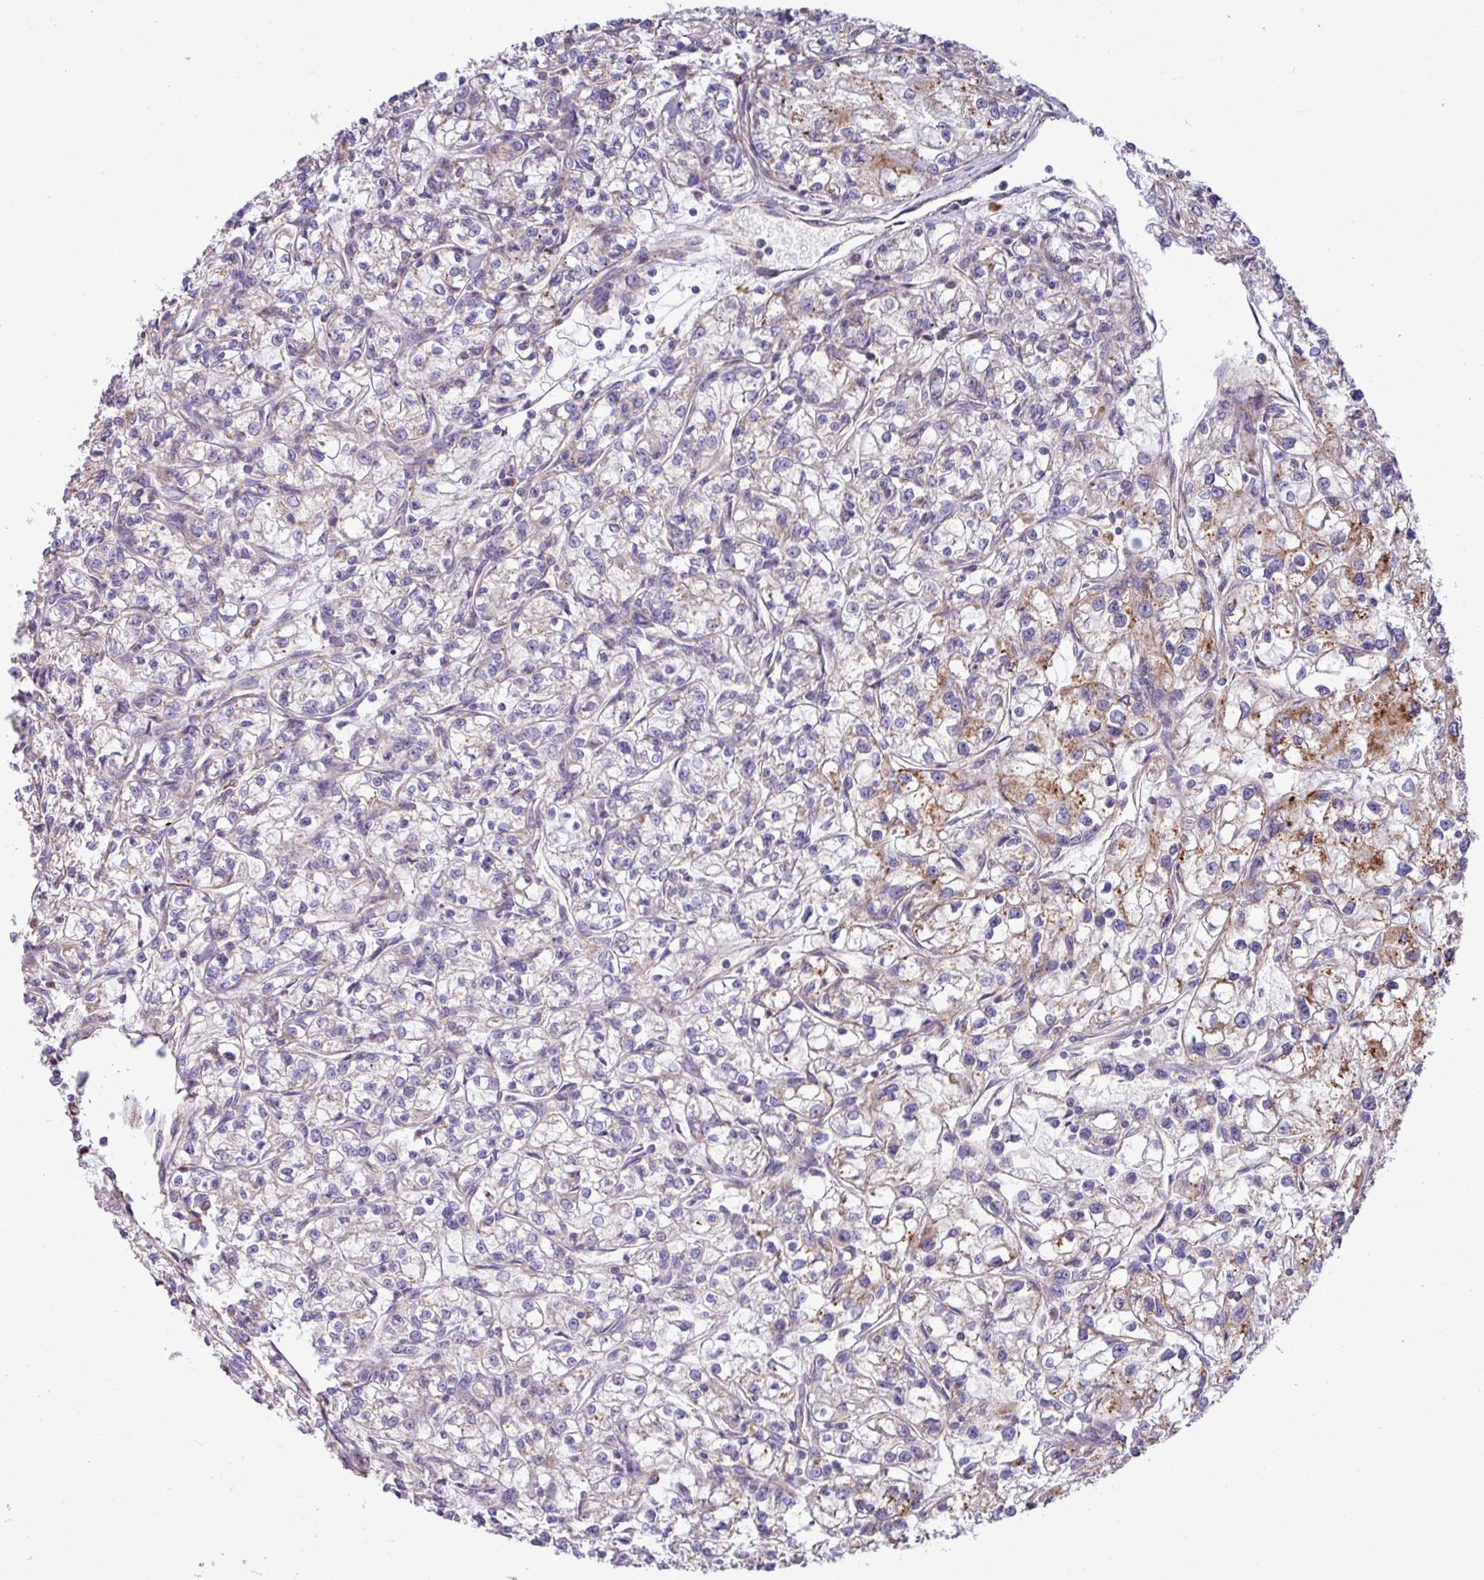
{"staining": {"intensity": "moderate", "quantity": "<25%", "location": "cytoplasmic/membranous"}, "tissue": "renal cancer", "cell_type": "Tumor cells", "image_type": "cancer", "snomed": [{"axis": "morphology", "description": "Adenocarcinoma, NOS"}, {"axis": "topography", "description": "Kidney"}], "caption": "An immunohistochemistry (IHC) histopathology image of neoplastic tissue is shown. Protein staining in brown labels moderate cytoplasmic/membranous positivity in renal cancer (adenocarcinoma) within tumor cells. Using DAB (3,3'-diaminobenzidine) (brown) and hematoxylin (blue) stains, captured at high magnification using brightfield microscopy.", "gene": "PPM1J", "patient": {"sex": "female", "age": 59}}